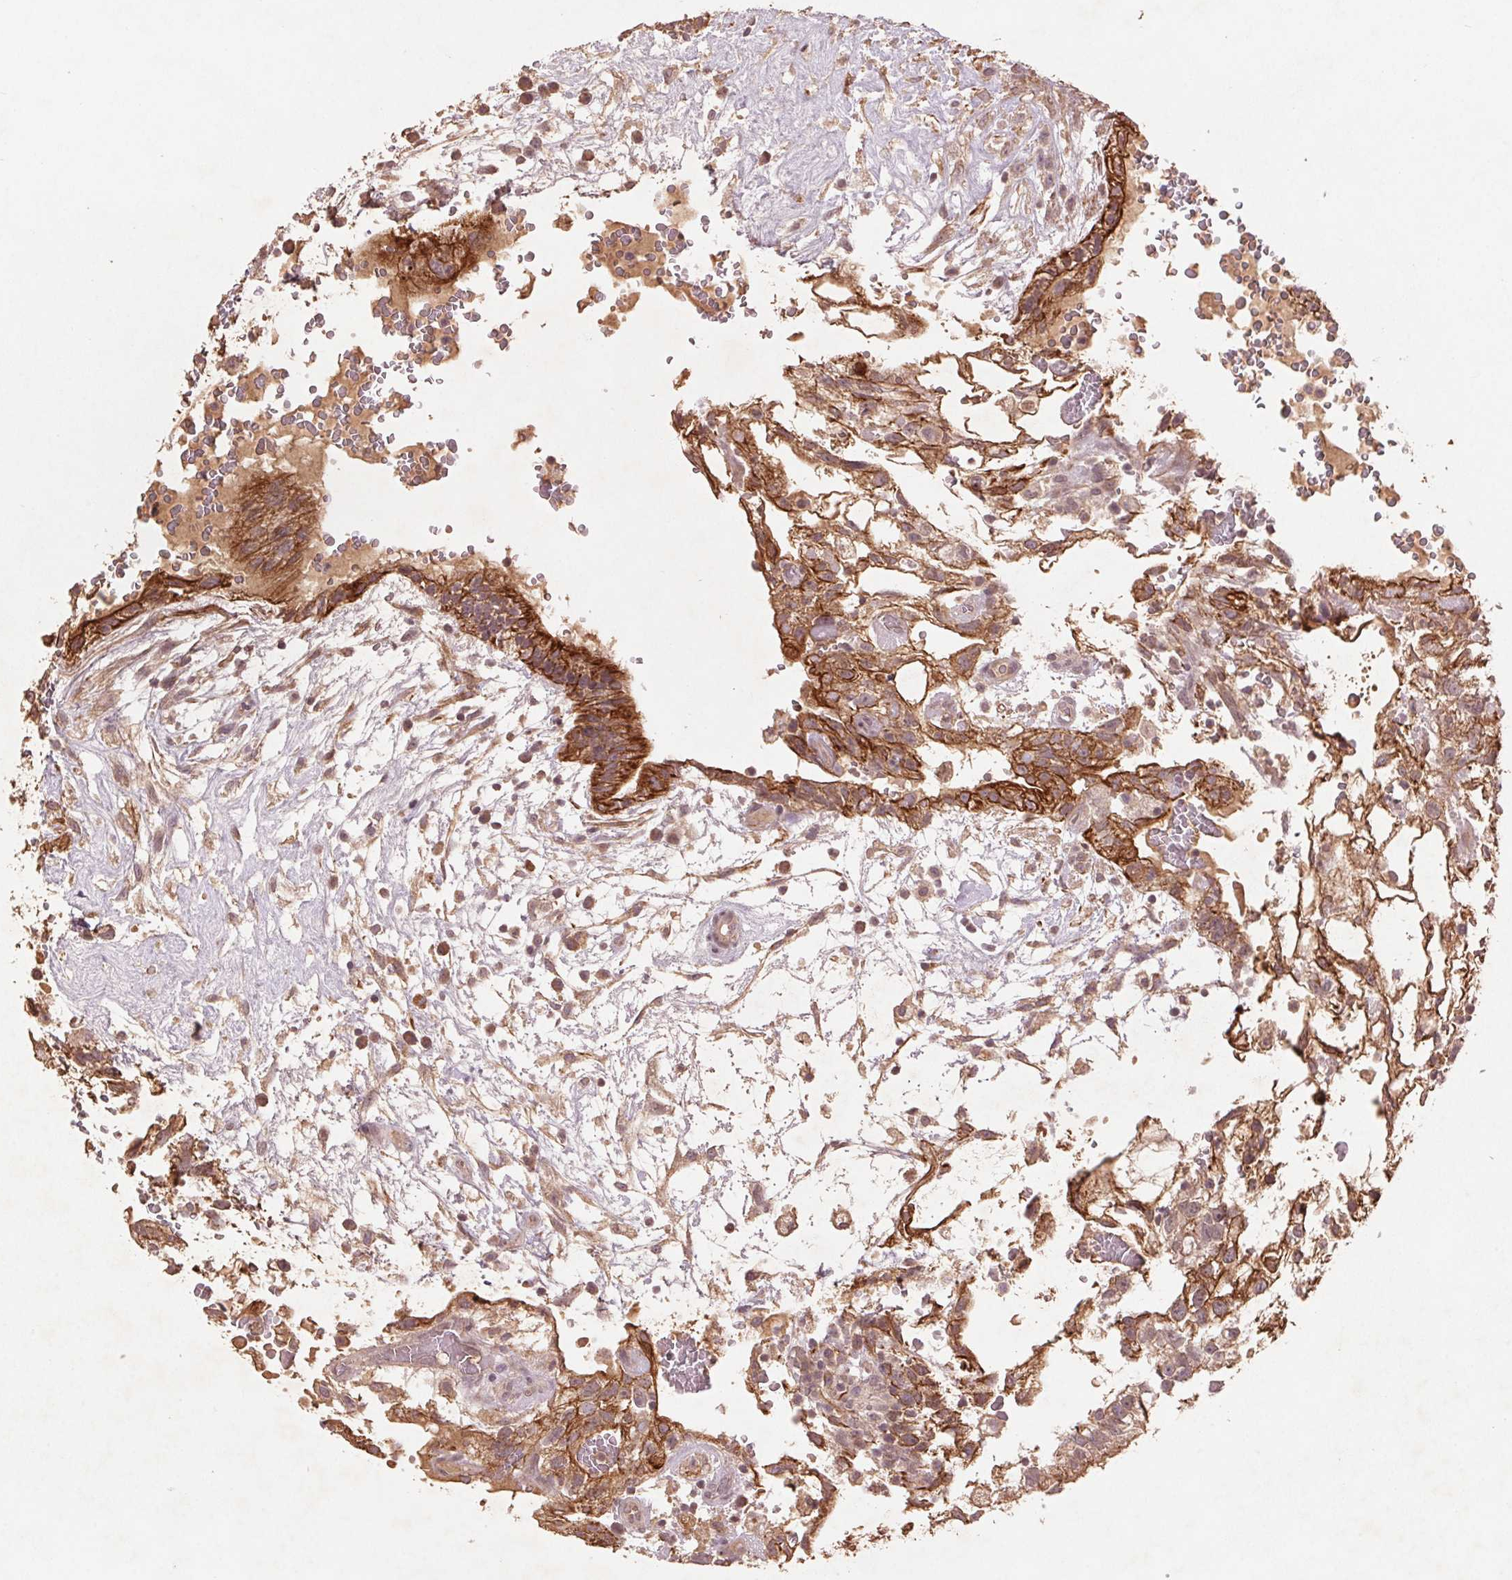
{"staining": {"intensity": "strong", "quantity": ">75%", "location": "cytoplasmic/membranous"}, "tissue": "testis cancer", "cell_type": "Tumor cells", "image_type": "cancer", "snomed": [{"axis": "morphology", "description": "Normal tissue, NOS"}, {"axis": "morphology", "description": "Carcinoma, Embryonal, NOS"}, {"axis": "topography", "description": "Testis"}], "caption": "Human testis cancer (embryonal carcinoma) stained with a brown dye exhibits strong cytoplasmic/membranous positive positivity in about >75% of tumor cells.", "gene": "SMLR1", "patient": {"sex": "male", "age": 32}}